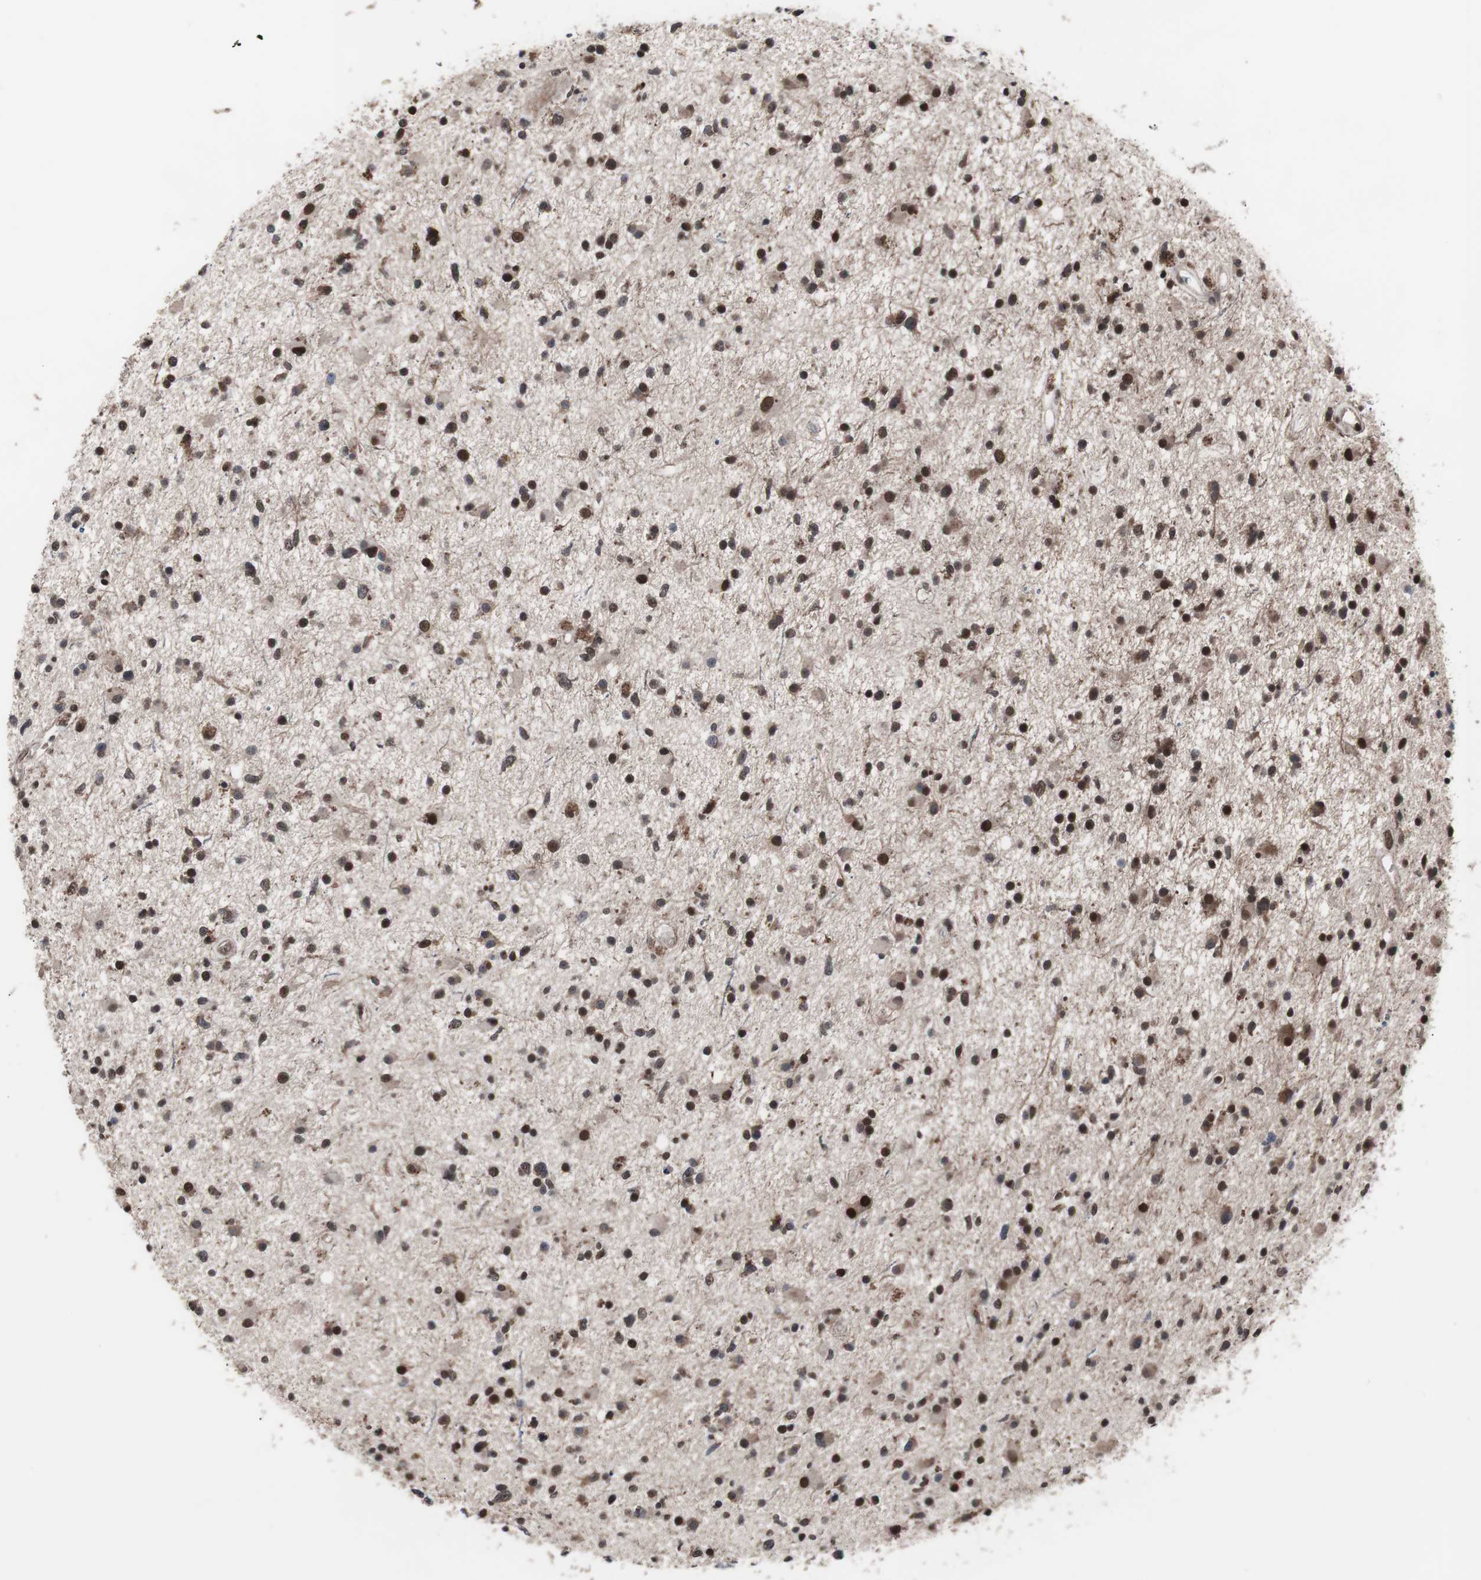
{"staining": {"intensity": "moderate", "quantity": ">75%", "location": "cytoplasmic/membranous,nuclear"}, "tissue": "glioma", "cell_type": "Tumor cells", "image_type": "cancer", "snomed": [{"axis": "morphology", "description": "Glioma, malignant, High grade"}, {"axis": "topography", "description": "Brain"}], "caption": "Immunohistochemical staining of high-grade glioma (malignant) demonstrates medium levels of moderate cytoplasmic/membranous and nuclear expression in approximately >75% of tumor cells.", "gene": "GTF2F2", "patient": {"sex": "male", "age": 33}}